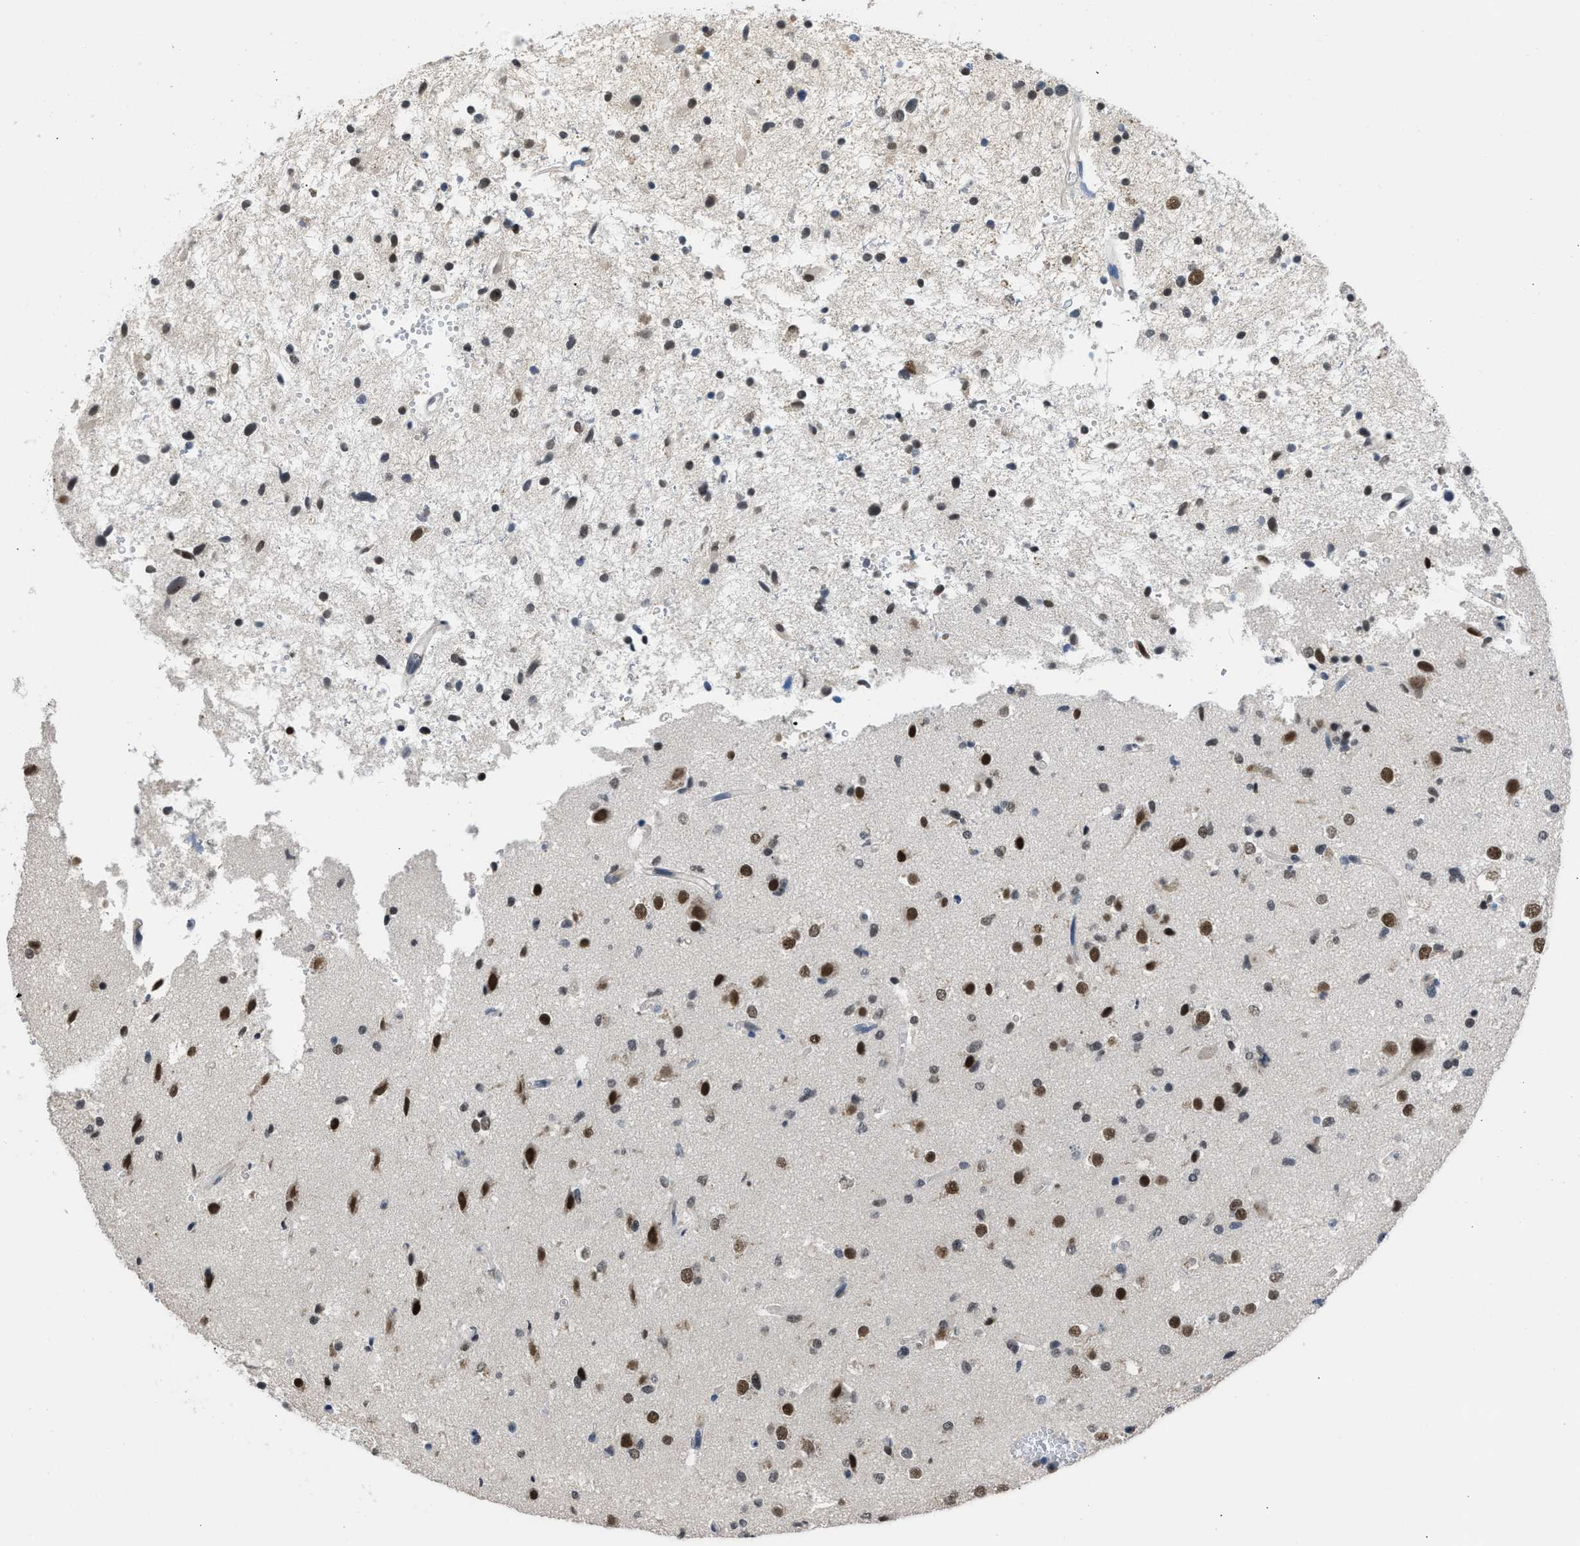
{"staining": {"intensity": "strong", "quantity": ">75%", "location": "nuclear"}, "tissue": "glioma", "cell_type": "Tumor cells", "image_type": "cancer", "snomed": [{"axis": "morphology", "description": "Glioma, malignant, High grade"}, {"axis": "topography", "description": "Brain"}], "caption": "Strong nuclear staining for a protein is present in about >75% of tumor cells of malignant glioma (high-grade) using immunohistochemistry.", "gene": "TERF2IP", "patient": {"sex": "male", "age": 33}}